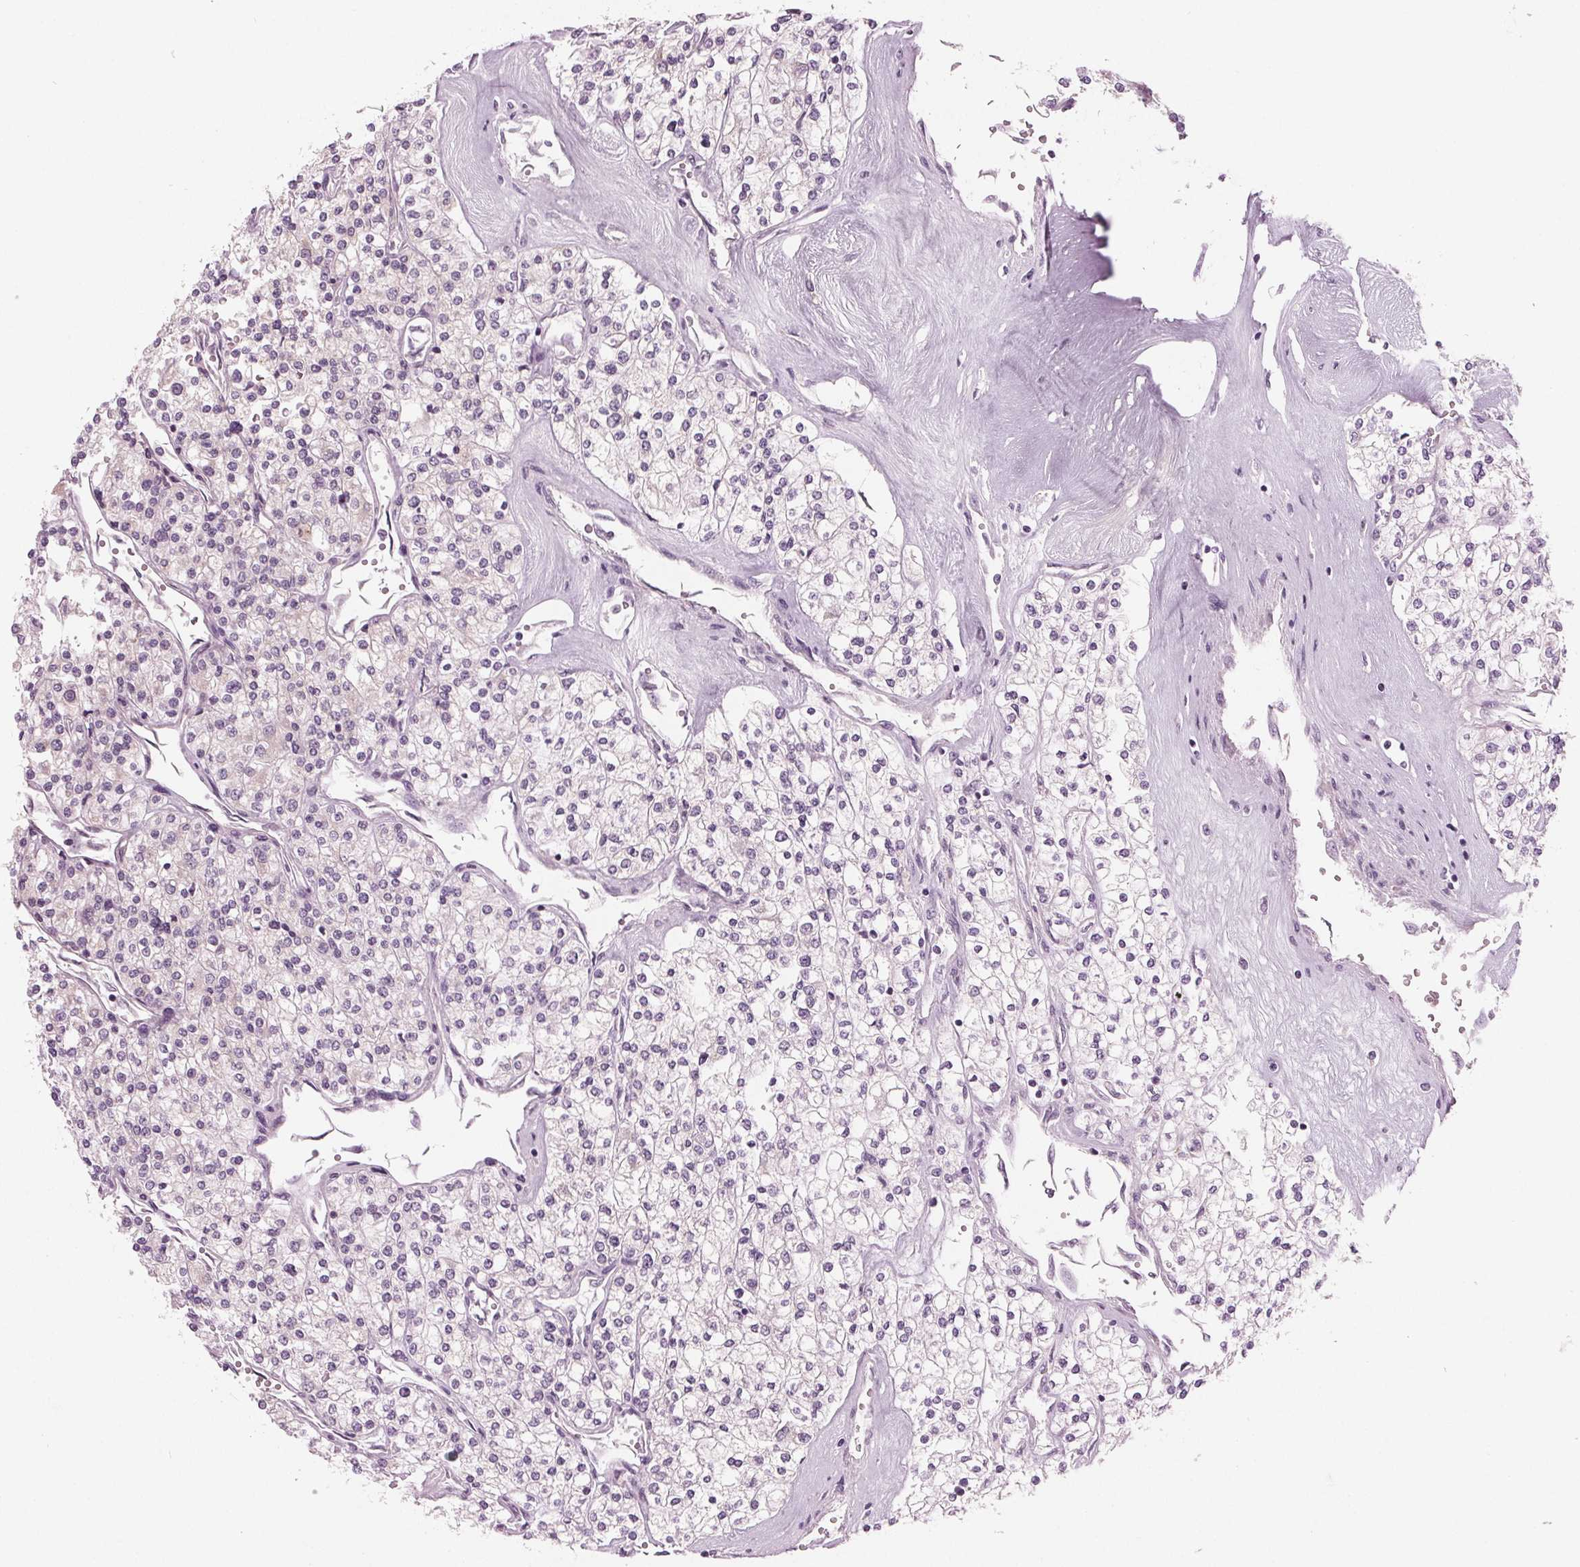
{"staining": {"intensity": "negative", "quantity": "none", "location": "none"}, "tissue": "renal cancer", "cell_type": "Tumor cells", "image_type": "cancer", "snomed": [{"axis": "morphology", "description": "Adenocarcinoma, NOS"}, {"axis": "topography", "description": "Kidney"}], "caption": "DAB (3,3'-diaminobenzidine) immunohistochemical staining of human renal cancer displays no significant staining in tumor cells.", "gene": "PRAP1", "patient": {"sex": "male", "age": 80}}